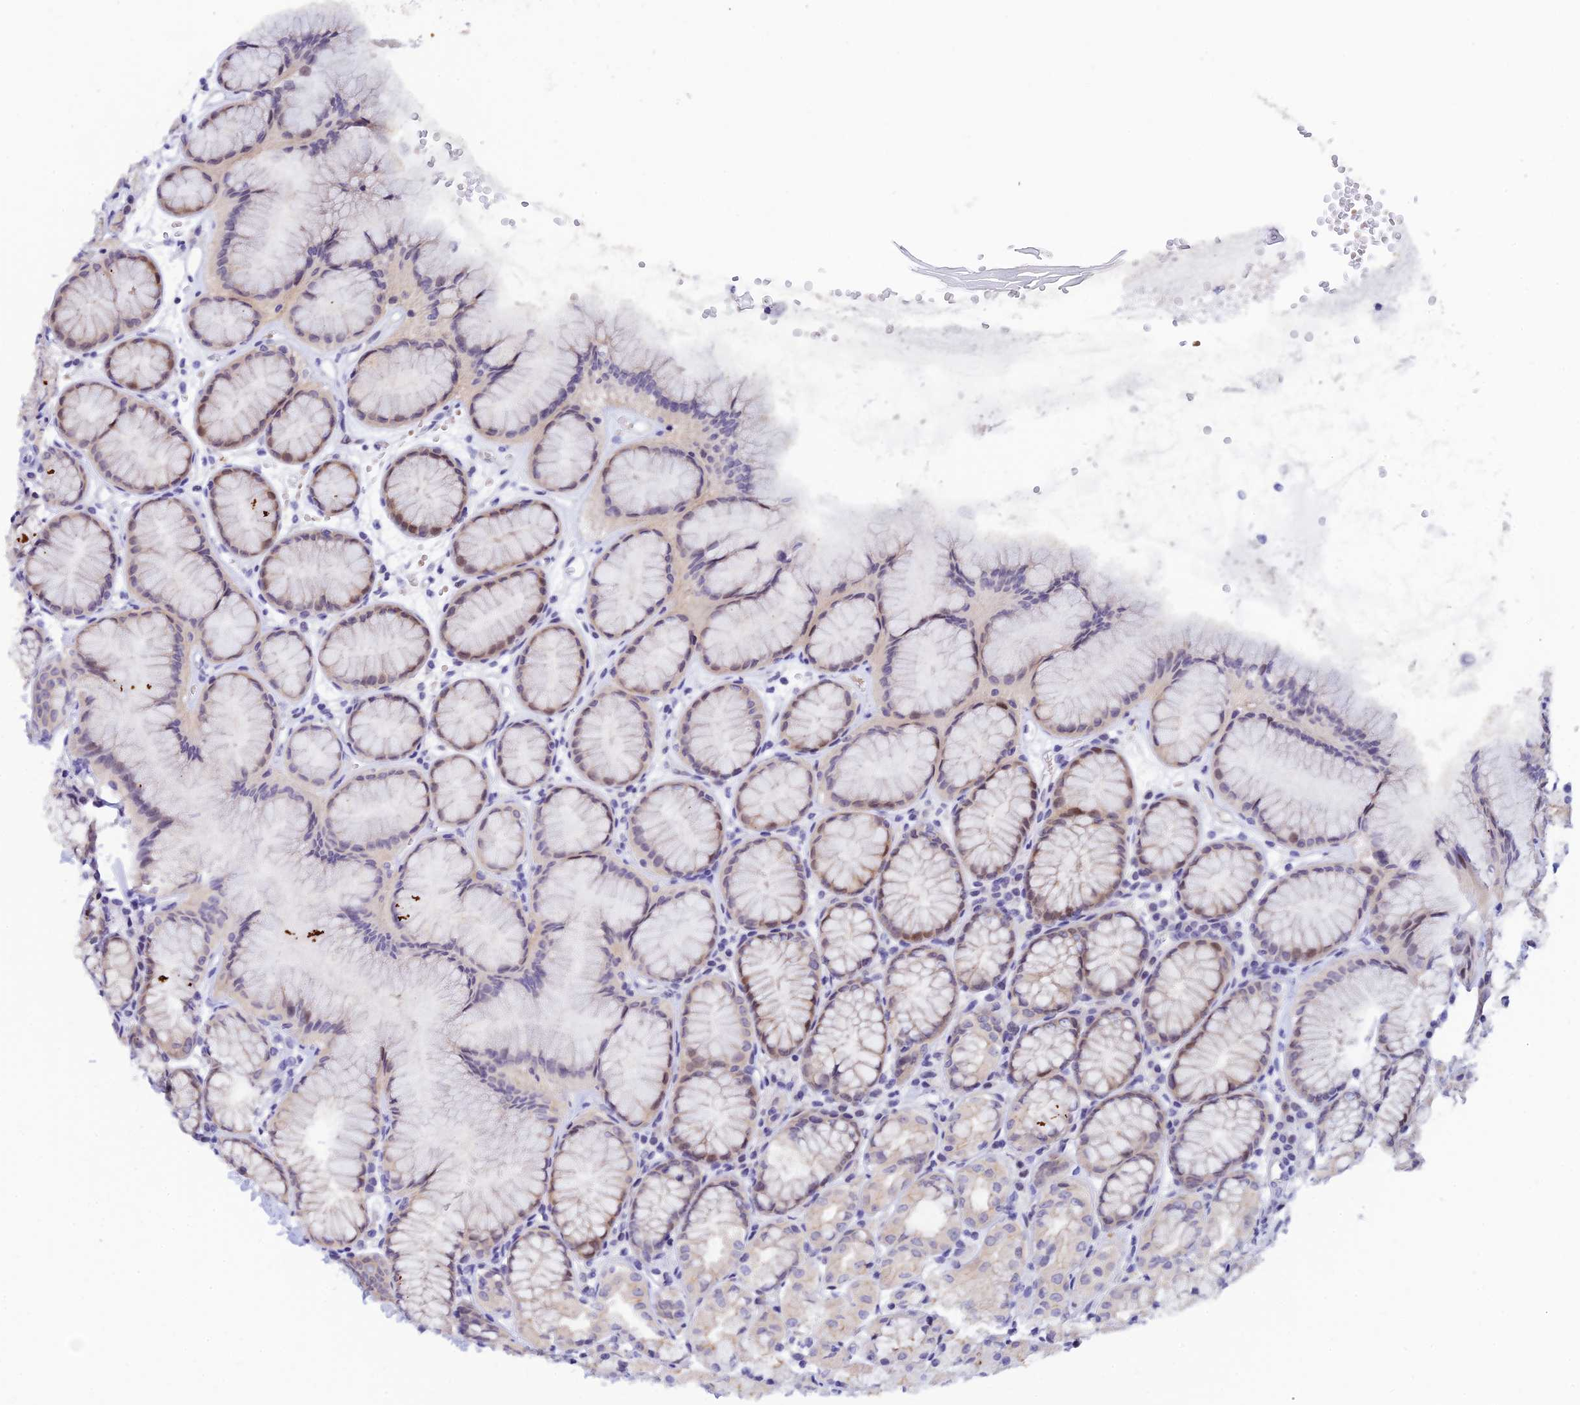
{"staining": {"intensity": "moderate", "quantity": "<25%", "location": "cytoplasmic/membranous,nuclear"}, "tissue": "stomach", "cell_type": "Glandular cells", "image_type": "normal", "snomed": [{"axis": "morphology", "description": "Normal tissue, NOS"}, {"axis": "topography", "description": "Stomach, upper"}], "caption": "DAB (3,3'-diaminobenzidine) immunohistochemical staining of benign human stomach reveals moderate cytoplasmic/membranous,nuclear protein staining in about <25% of glandular cells.", "gene": "RASGEF1B", "patient": {"sex": "male", "age": 47}}